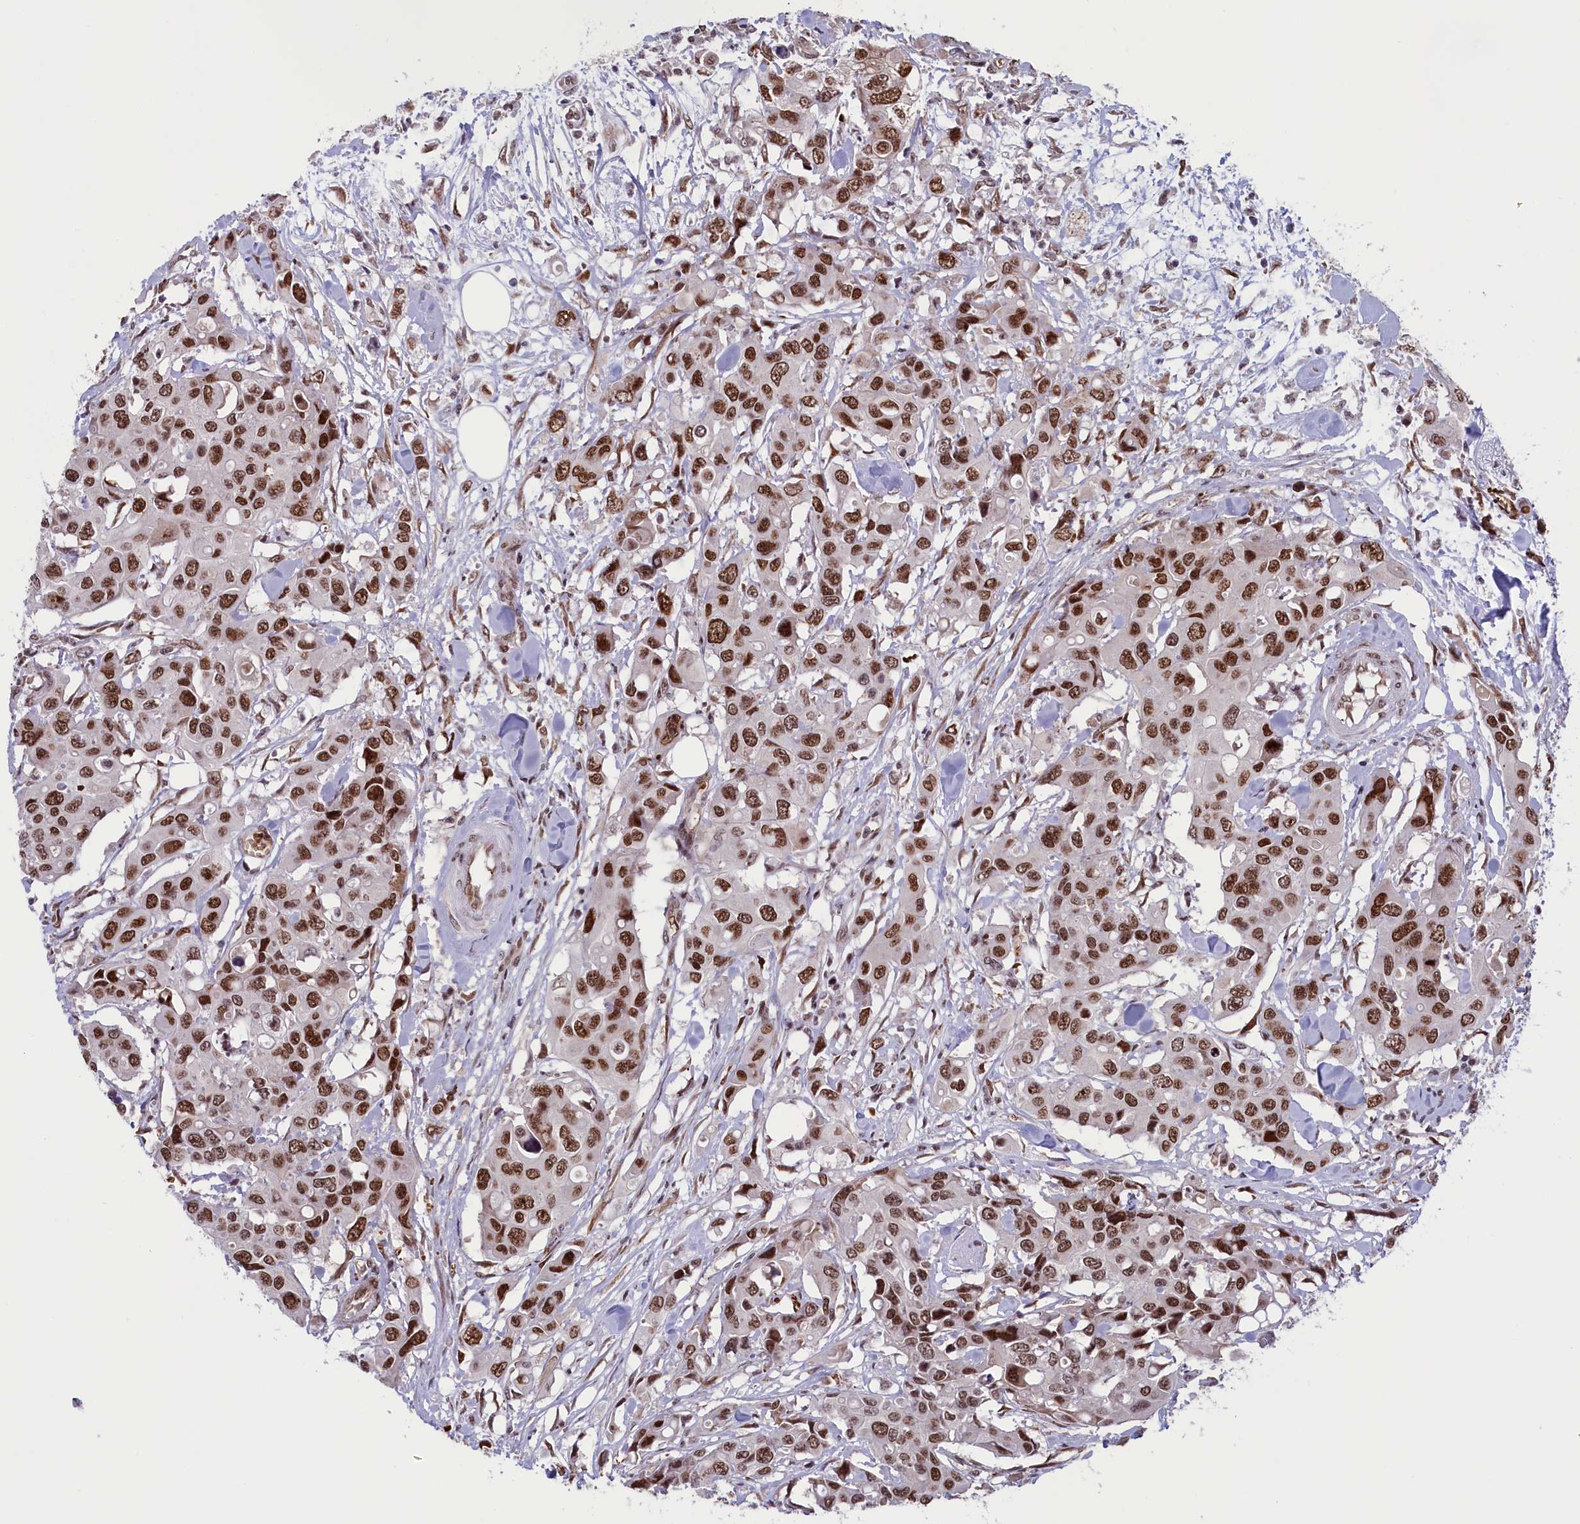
{"staining": {"intensity": "moderate", "quantity": ">75%", "location": "nuclear"}, "tissue": "colorectal cancer", "cell_type": "Tumor cells", "image_type": "cancer", "snomed": [{"axis": "morphology", "description": "Adenocarcinoma, NOS"}, {"axis": "topography", "description": "Colon"}], "caption": "Immunohistochemical staining of human colorectal cancer (adenocarcinoma) demonstrates medium levels of moderate nuclear protein staining in approximately >75% of tumor cells.", "gene": "MPHOSPH8", "patient": {"sex": "male", "age": 77}}